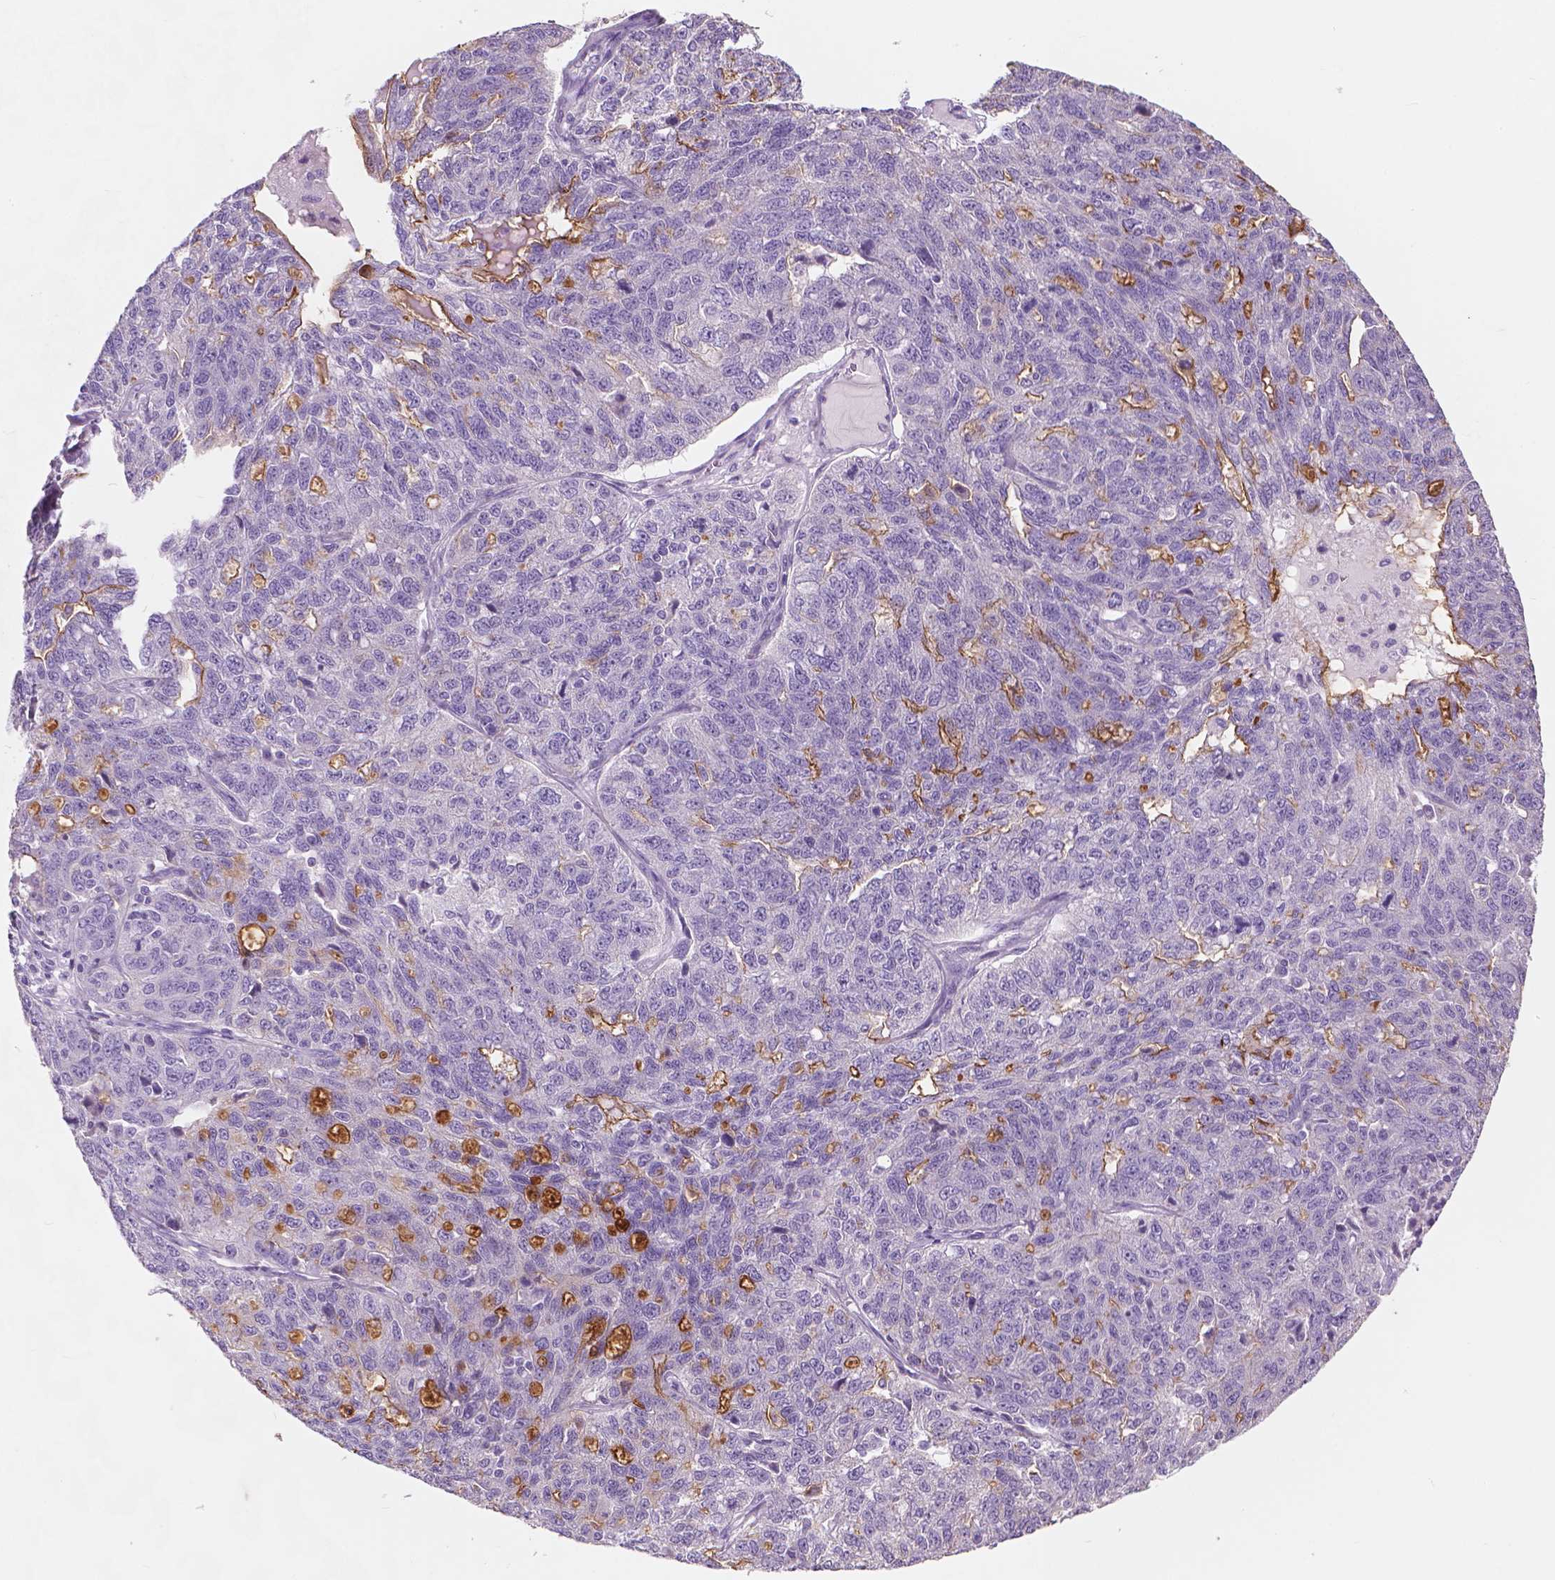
{"staining": {"intensity": "moderate", "quantity": "<25%", "location": "cytoplasmic/membranous"}, "tissue": "ovarian cancer", "cell_type": "Tumor cells", "image_type": "cancer", "snomed": [{"axis": "morphology", "description": "Cystadenocarcinoma, serous, NOS"}, {"axis": "topography", "description": "Ovary"}], "caption": "This photomicrograph demonstrates IHC staining of human ovarian cancer (serous cystadenocarcinoma), with low moderate cytoplasmic/membranous expression in approximately <25% of tumor cells.", "gene": "GPRC5A", "patient": {"sex": "female", "age": 71}}